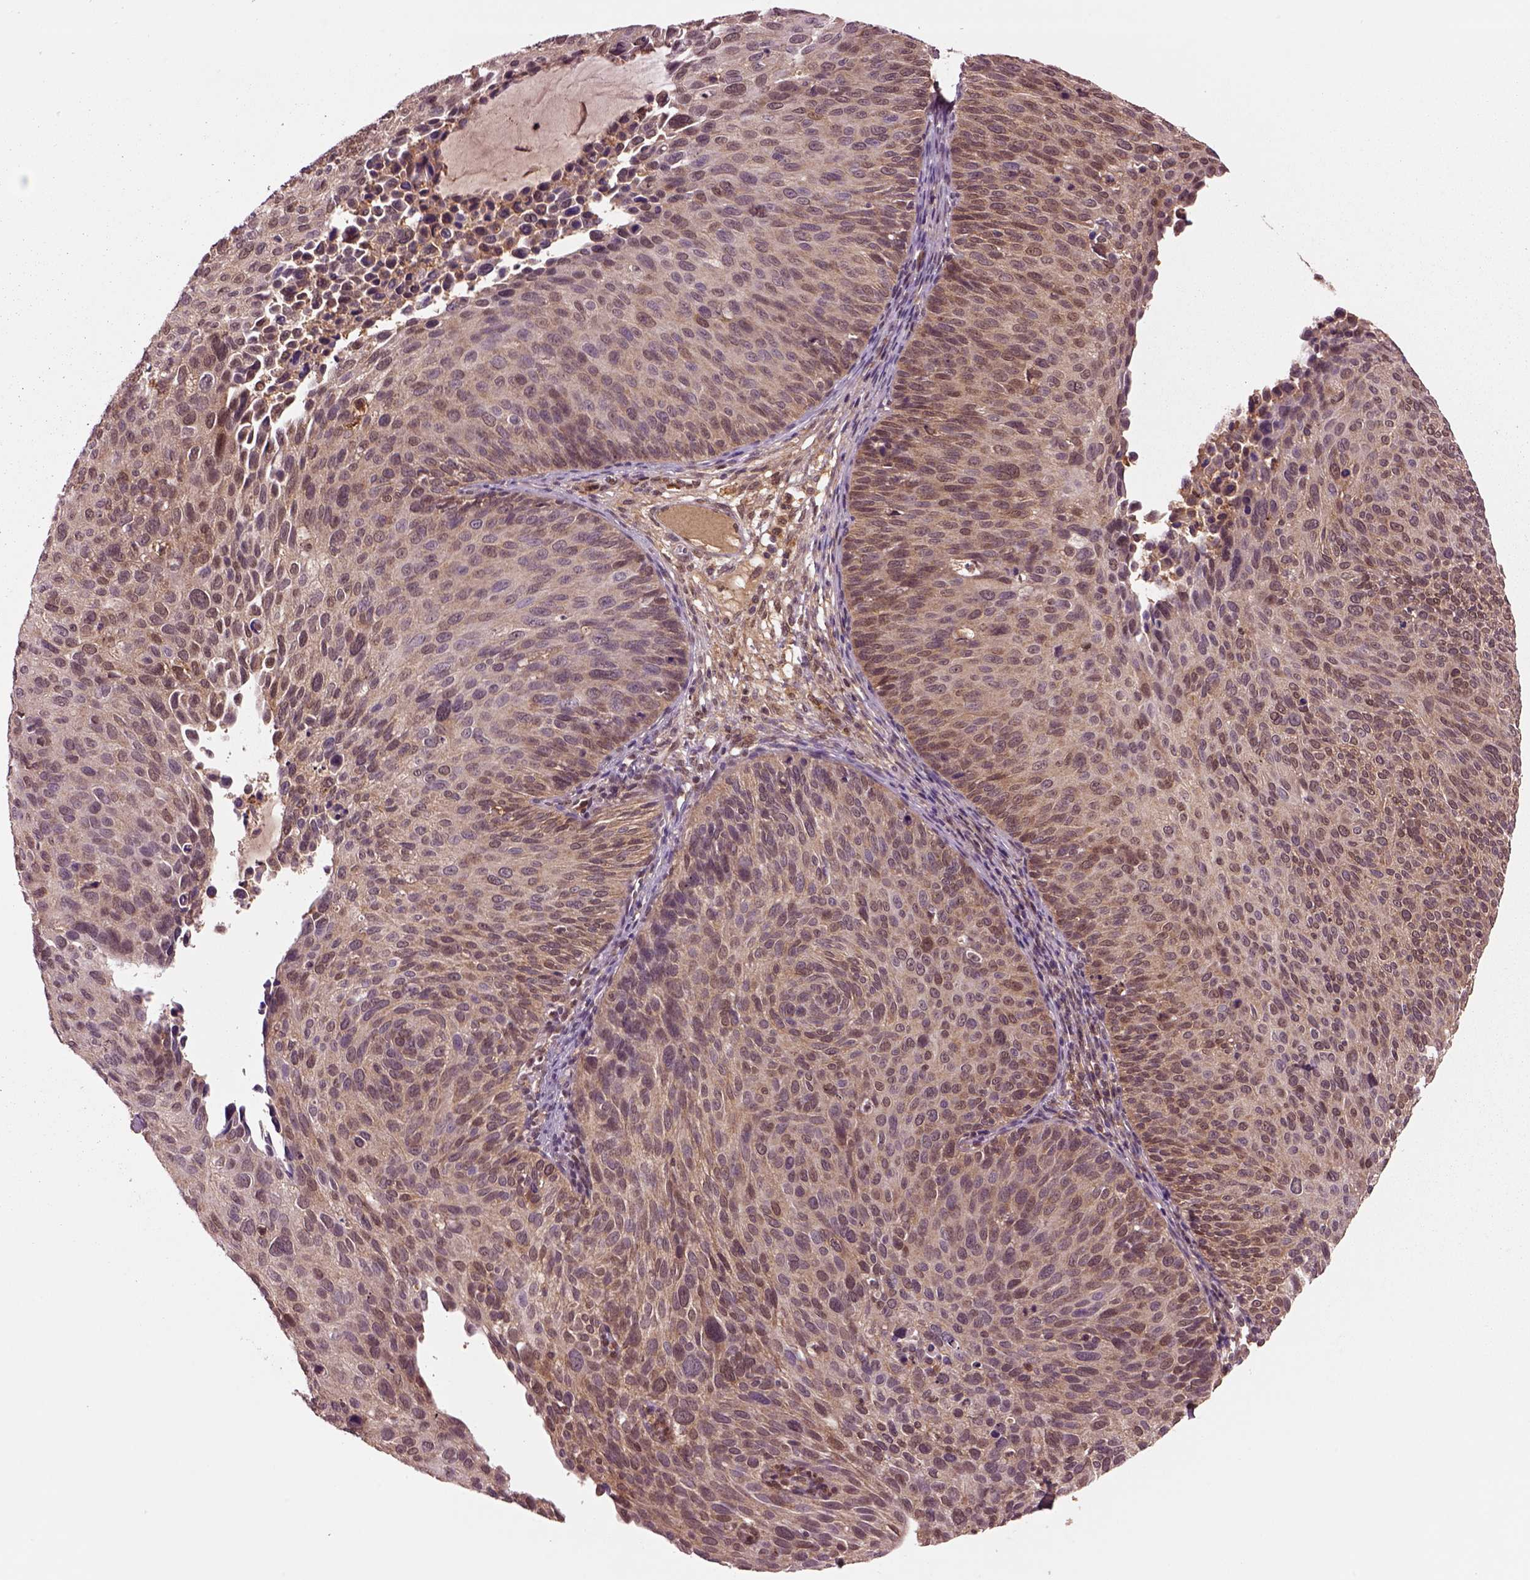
{"staining": {"intensity": "moderate", "quantity": ">75%", "location": "cytoplasmic/membranous"}, "tissue": "cervical cancer", "cell_type": "Tumor cells", "image_type": "cancer", "snomed": [{"axis": "morphology", "description": "Squamous cell carcinoma, NOS"}, {"axis": "topography", "description": "Cervix"}], "caption": "Protein expression by IHC reveals moderate cytoplasmic/membranous expression in approximately >75% of tumor cells in squamous cell carcinoma (cervical).", "gene": "MDP1", "patient": {"sex": "female", "age": 36}}